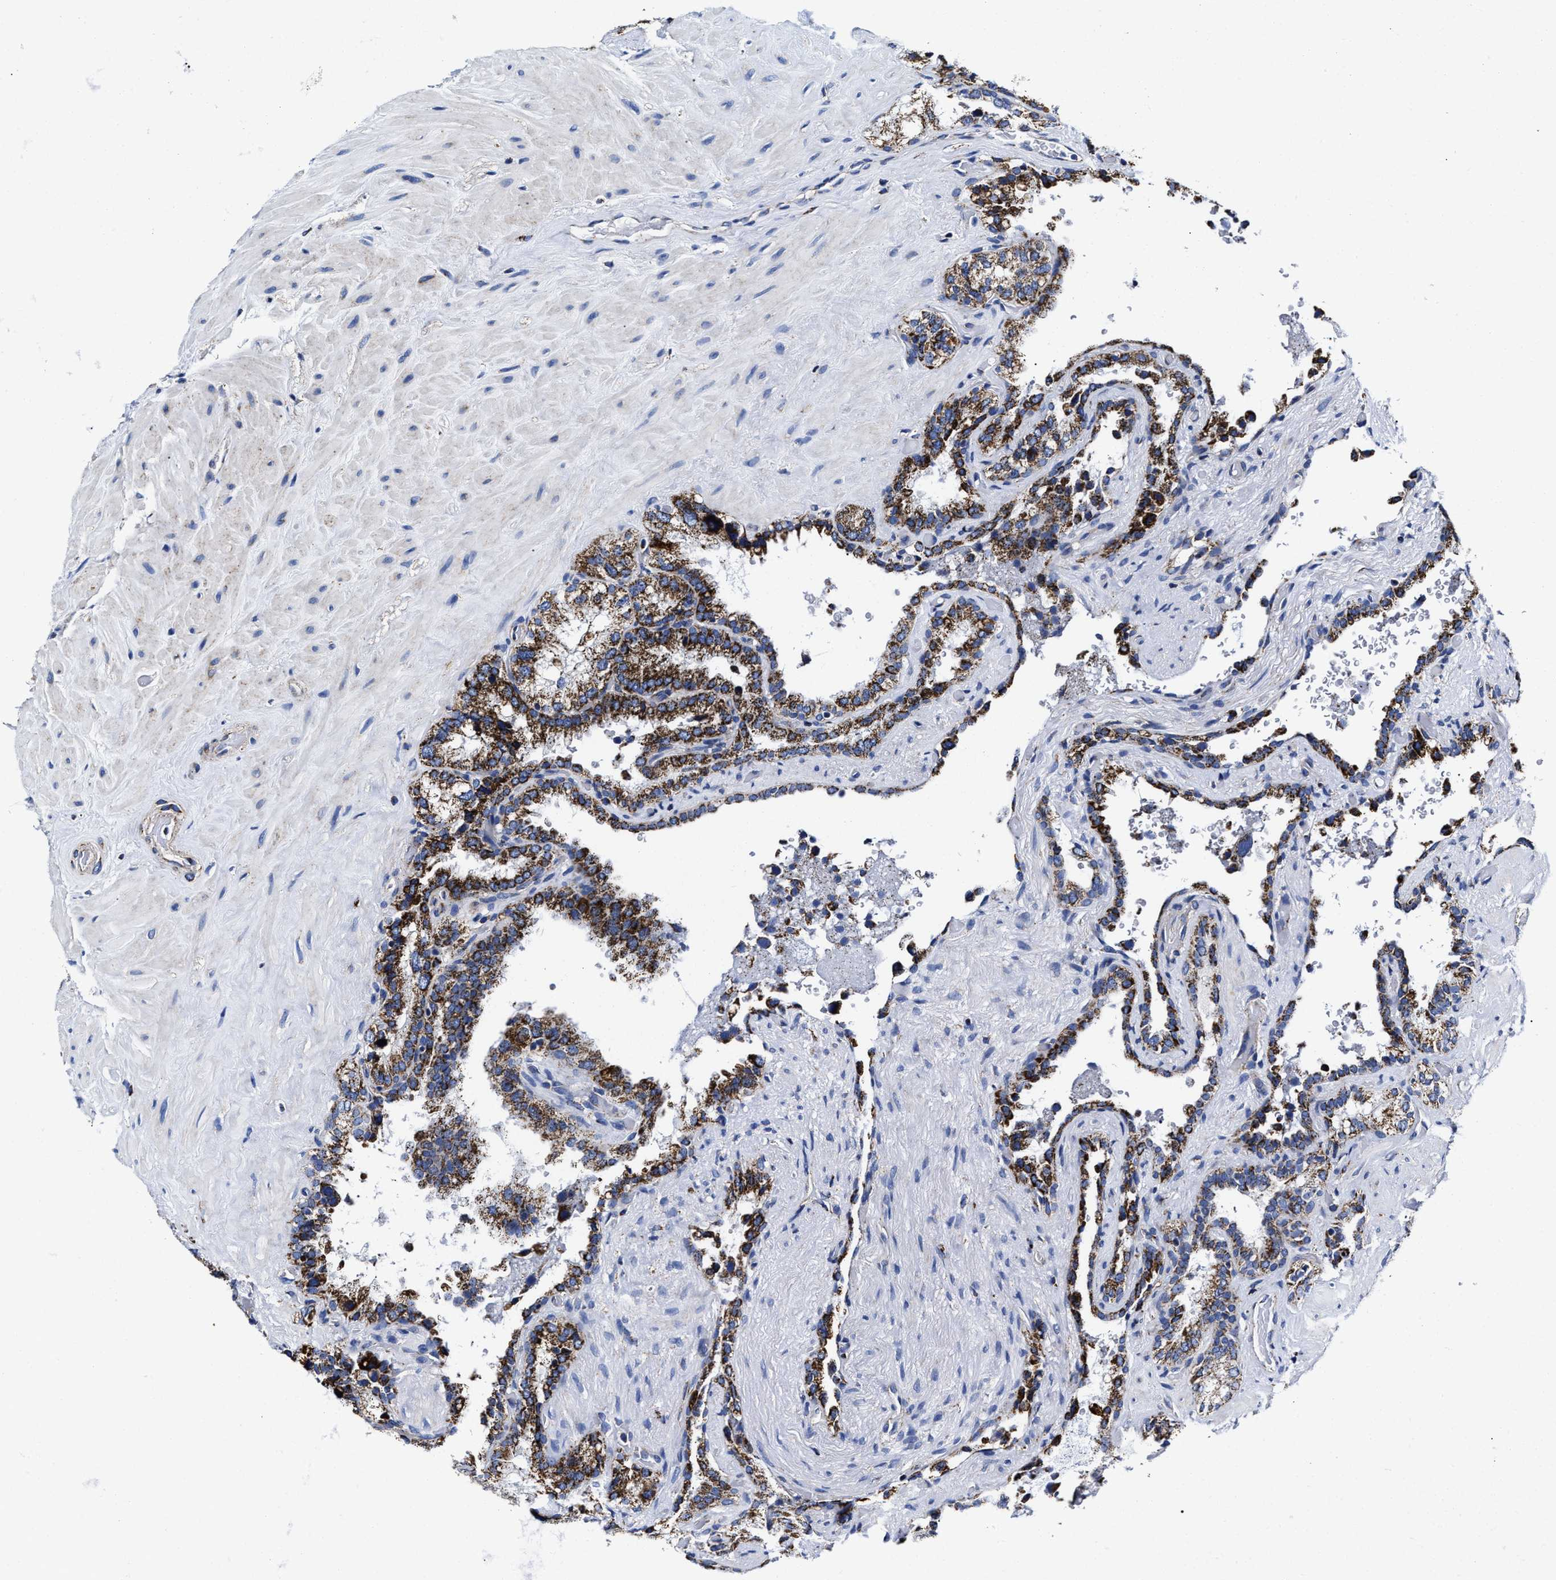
{"staining": {"intensity": "strong", "quantity": ">75%", "location": "cytoplasmic/membranous"}, "tissue": "seminal vesicle", "cell_type": "Glandular cells", "image_type": "normal", "snomed": [{"axis": "morphology", "description": "Normal tissue, NOS"}, {"axis": "topography", "description": "Seminal veicle"}], "caption": "Immunohistochemical staining of normal human seminal vesicle displays strong cytoplasmic/membranous protein positivity in about >75% of glandular cells.", "gene": "HINT2", "patient": {"sex": "male", "age": 68}}